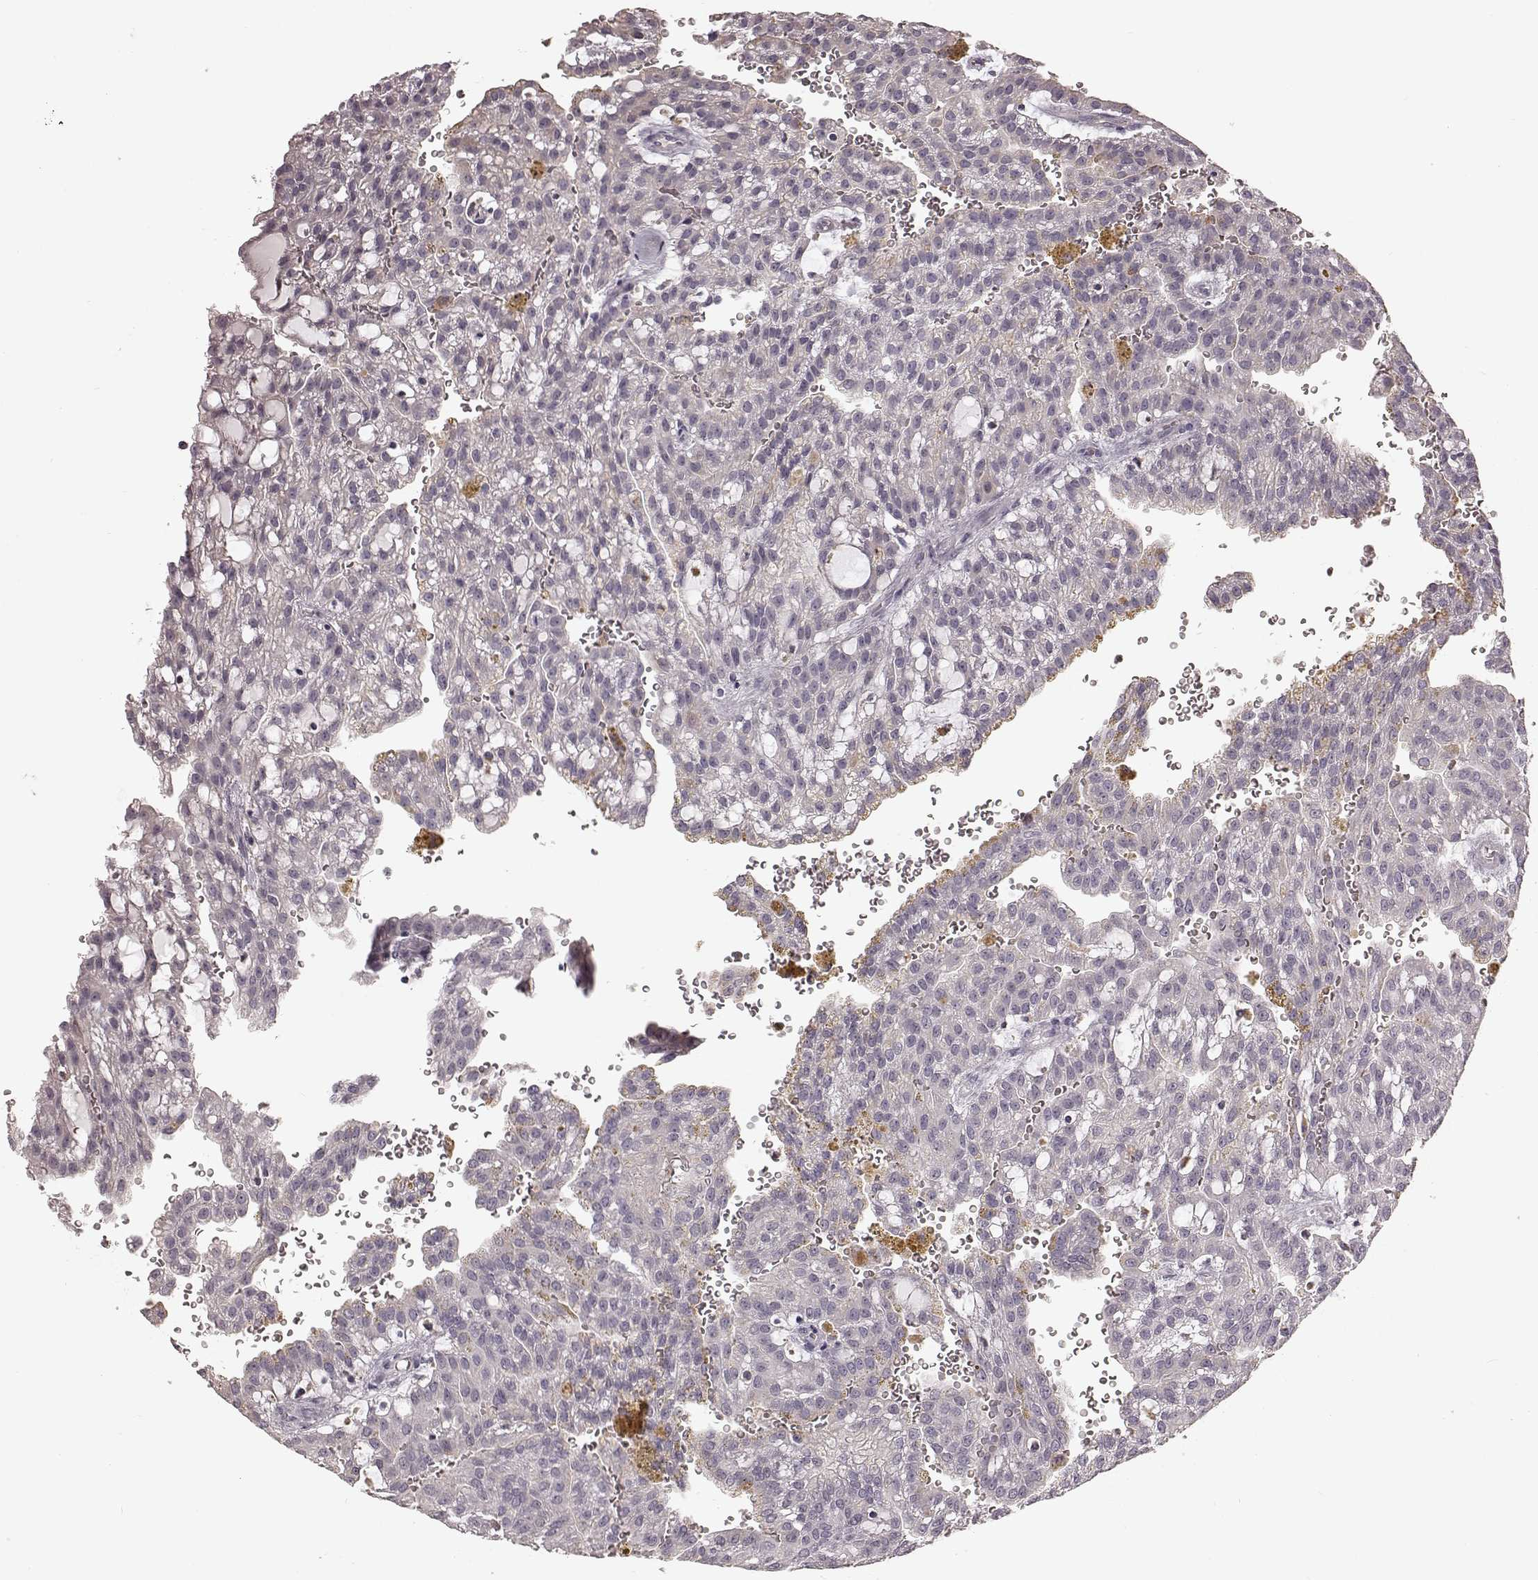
{"staining": {"intensity": "negative", "quantity": "none", "location": "none"}, "tissue": "renal cancer", "cell_type": "Tumor cells", "image_type": "cancer", "snomed": [{"axis": "morphology", "description": "Adenocarcinoma, NOS"}, {"axis": "topography", "description": "Kidney"}], "caption": "High magnification brightfield microscopy of adenocarcinoma (renal) stained with DAB (brown) and counterstained with hematoxylin (blue): tumor cells show no significant positivity.", "gene": "MIA", "patient": {"sex": "male", "age": 63}}